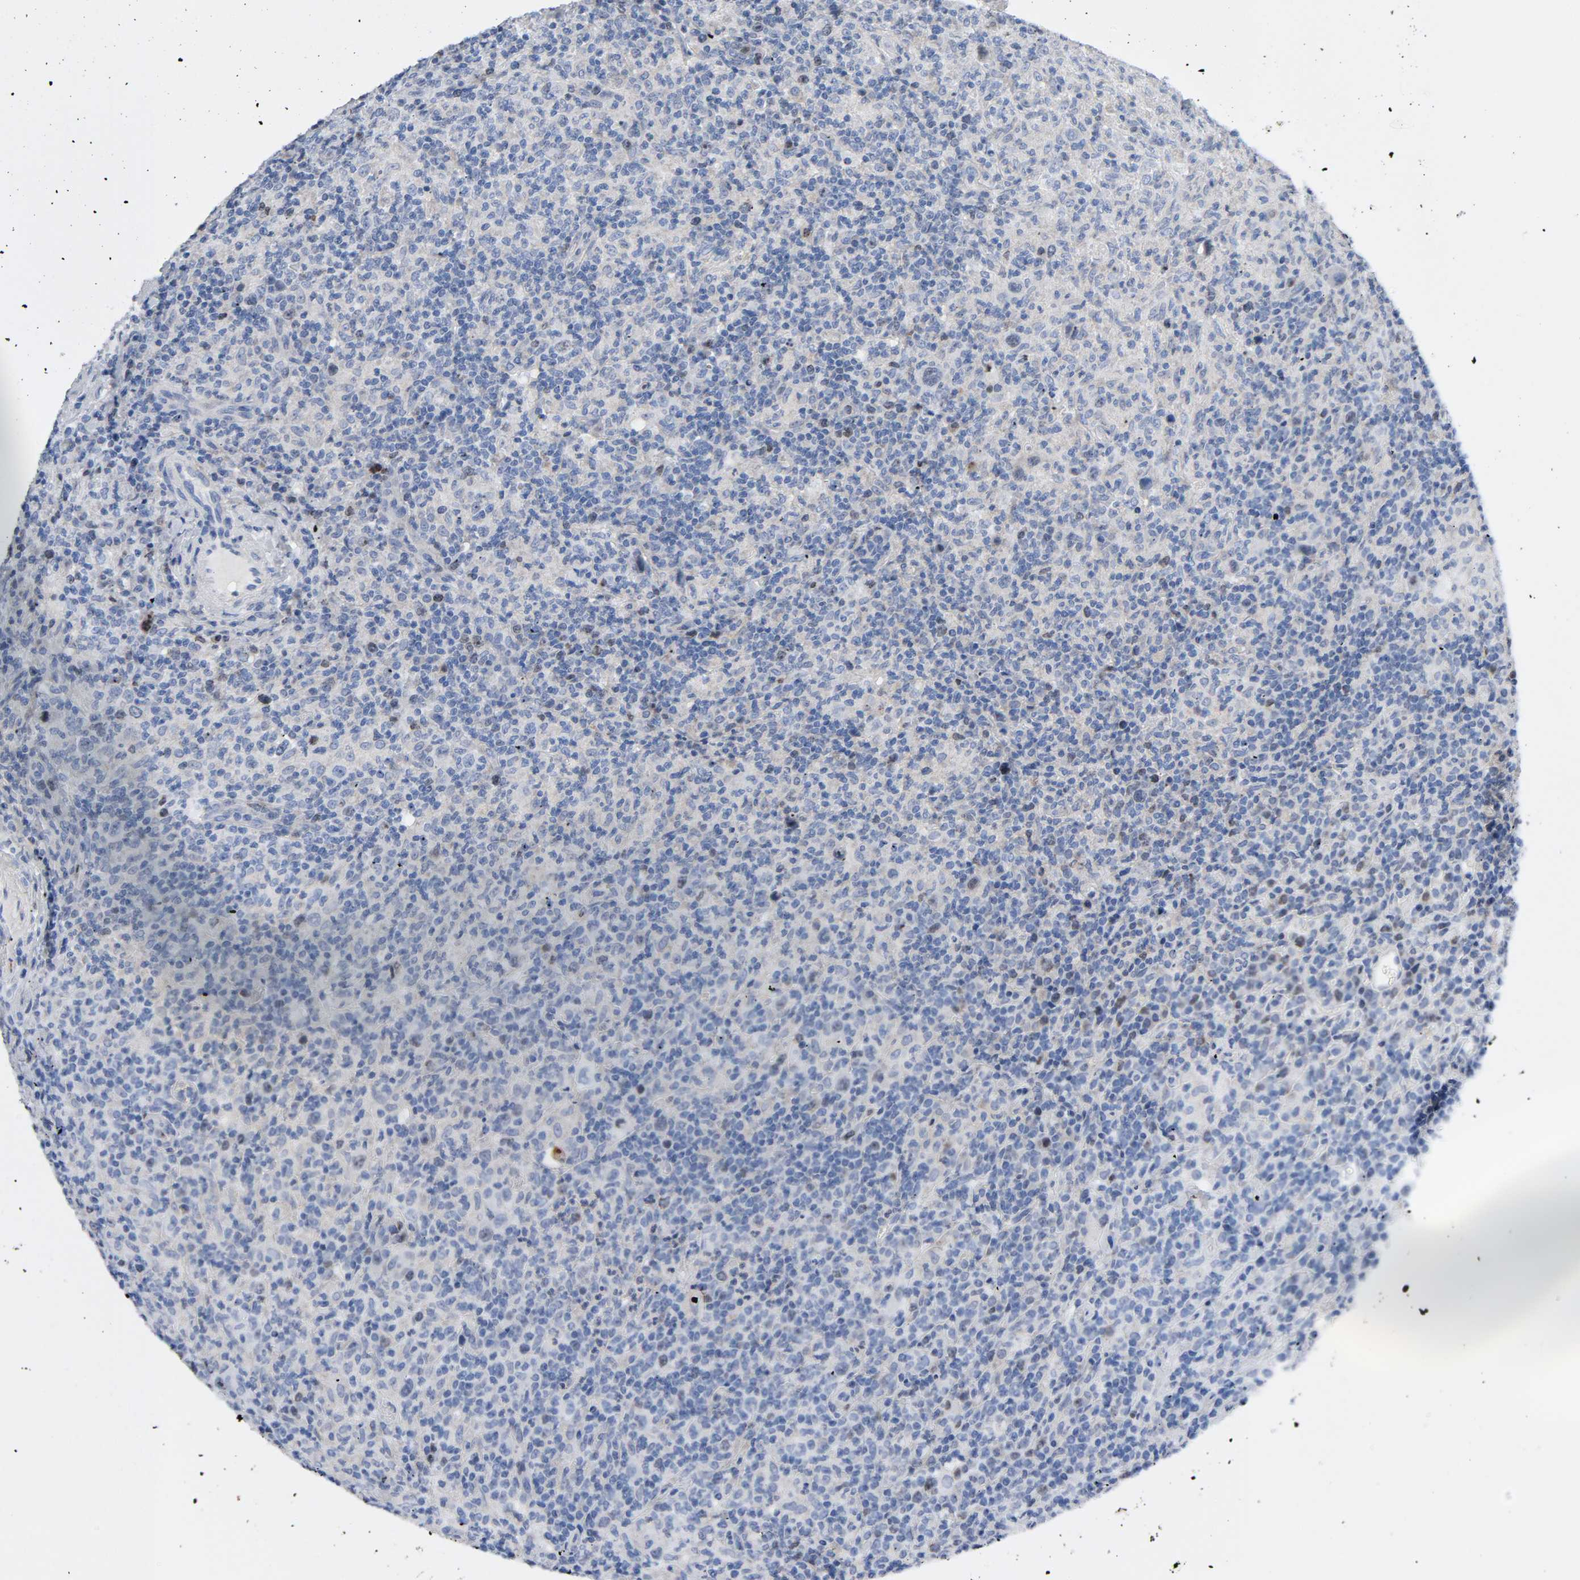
{"staining": {"intensity": "negative", "quantity": "none", "location": "none"}, "tissue": "lymphoma", "cell_type": "Tumor cells", "image_type": "cancer", "snomed": [{"axis": "morphology", "description": "Hodgkin's disease, NOS"}, {"axis": "topography", "description": "Lymph node"}], "caption": "DAB immunohistochemical staining of lymphoma shows no significant positivity in tumor cells.", "gene": "BIRC5", "patient": {"sex": "male", "age": 65}}